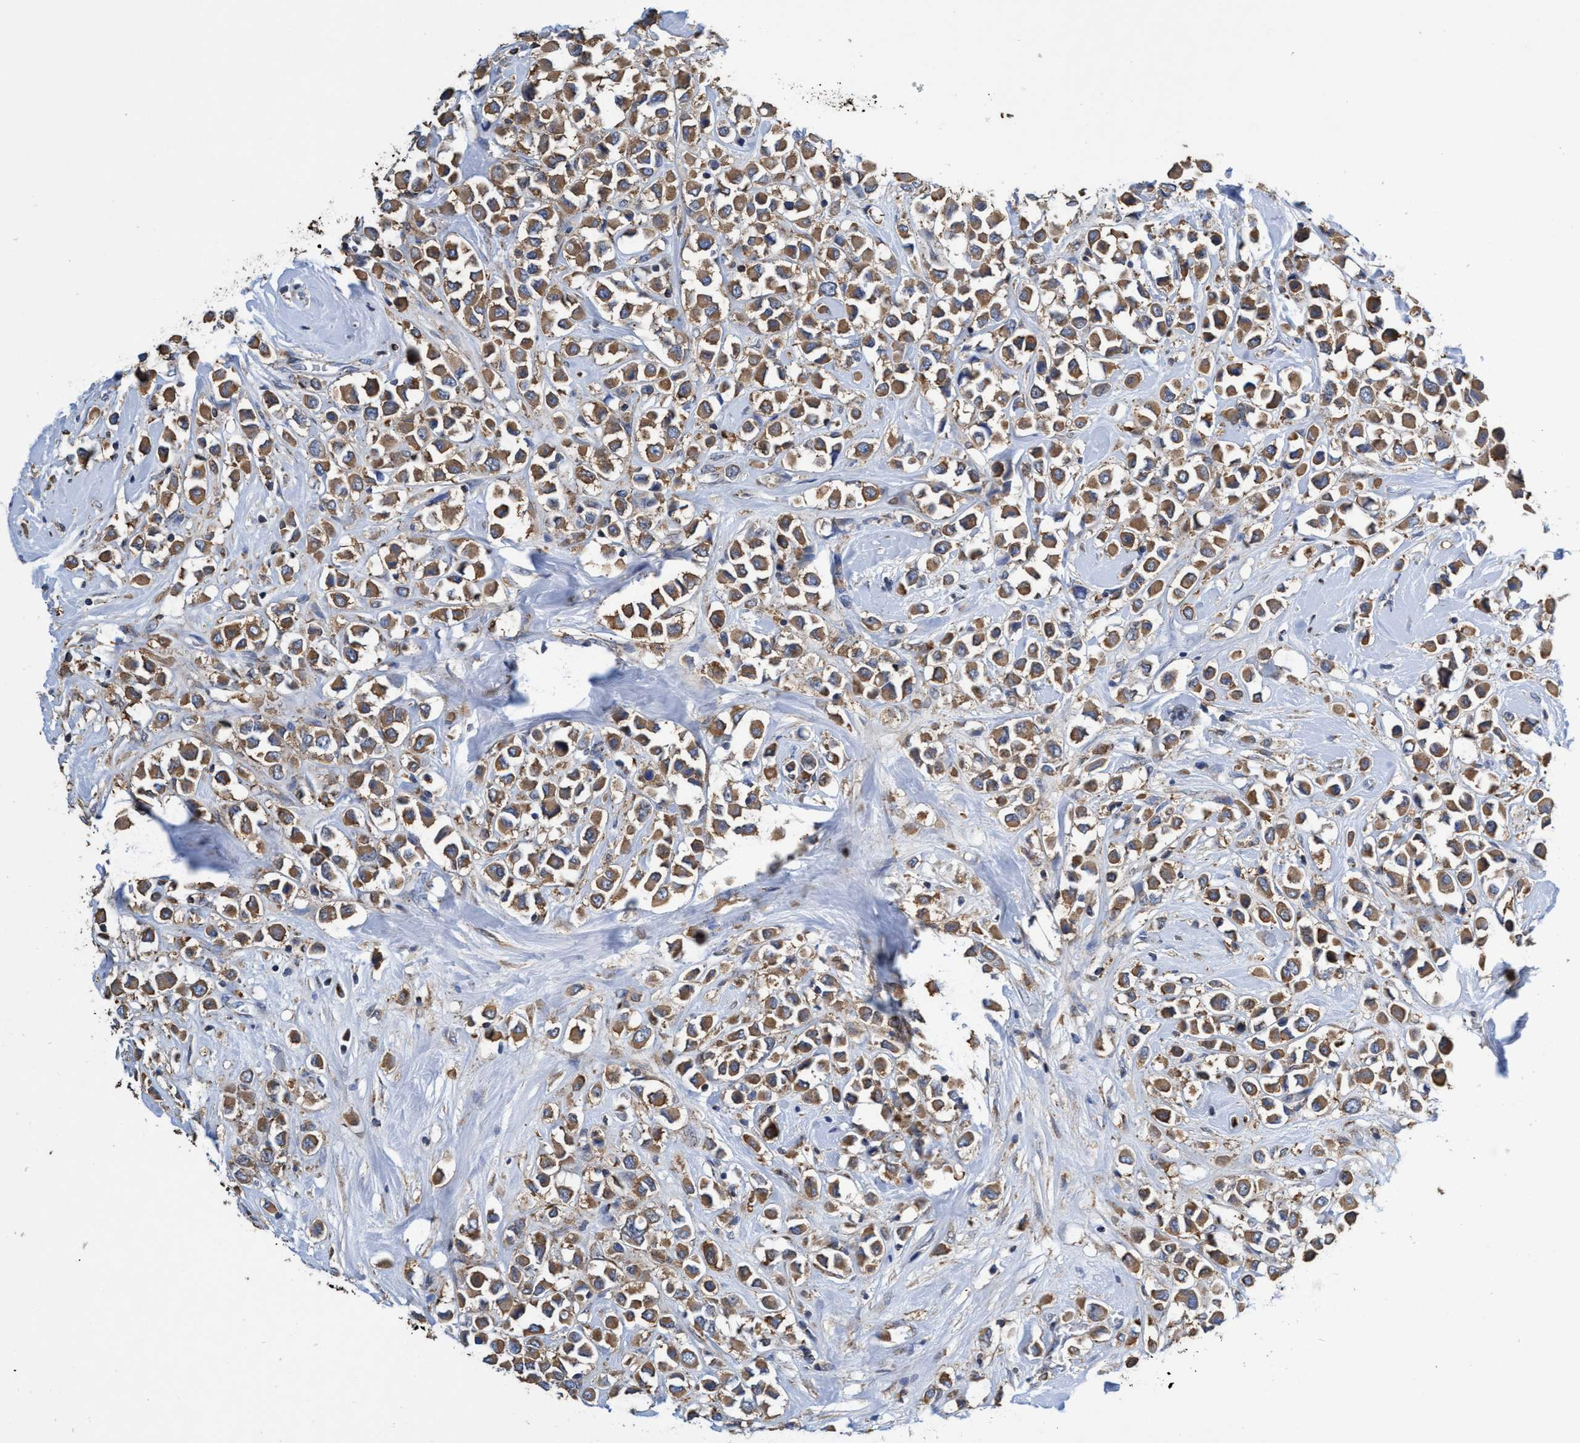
{"staining": {"intensity": "moderate", "quantity": ">75%", "location": "cytoplasmic/membranous"}, "tissue": "breast cancer", "cell_type": "Tumor cells", "image_type": "cancer", "snomed": [{"axis": "morphology", "description": "Duct carcinoma"}, {"axis": "topography", "description": "Breast"}], "caption": "Tumor cells display moderate cytoplasmic/membranous staining in about >75% of cells in breast cancer.", "gene": "CRYZ", "patient": {"sex": "female", "age": 61}}